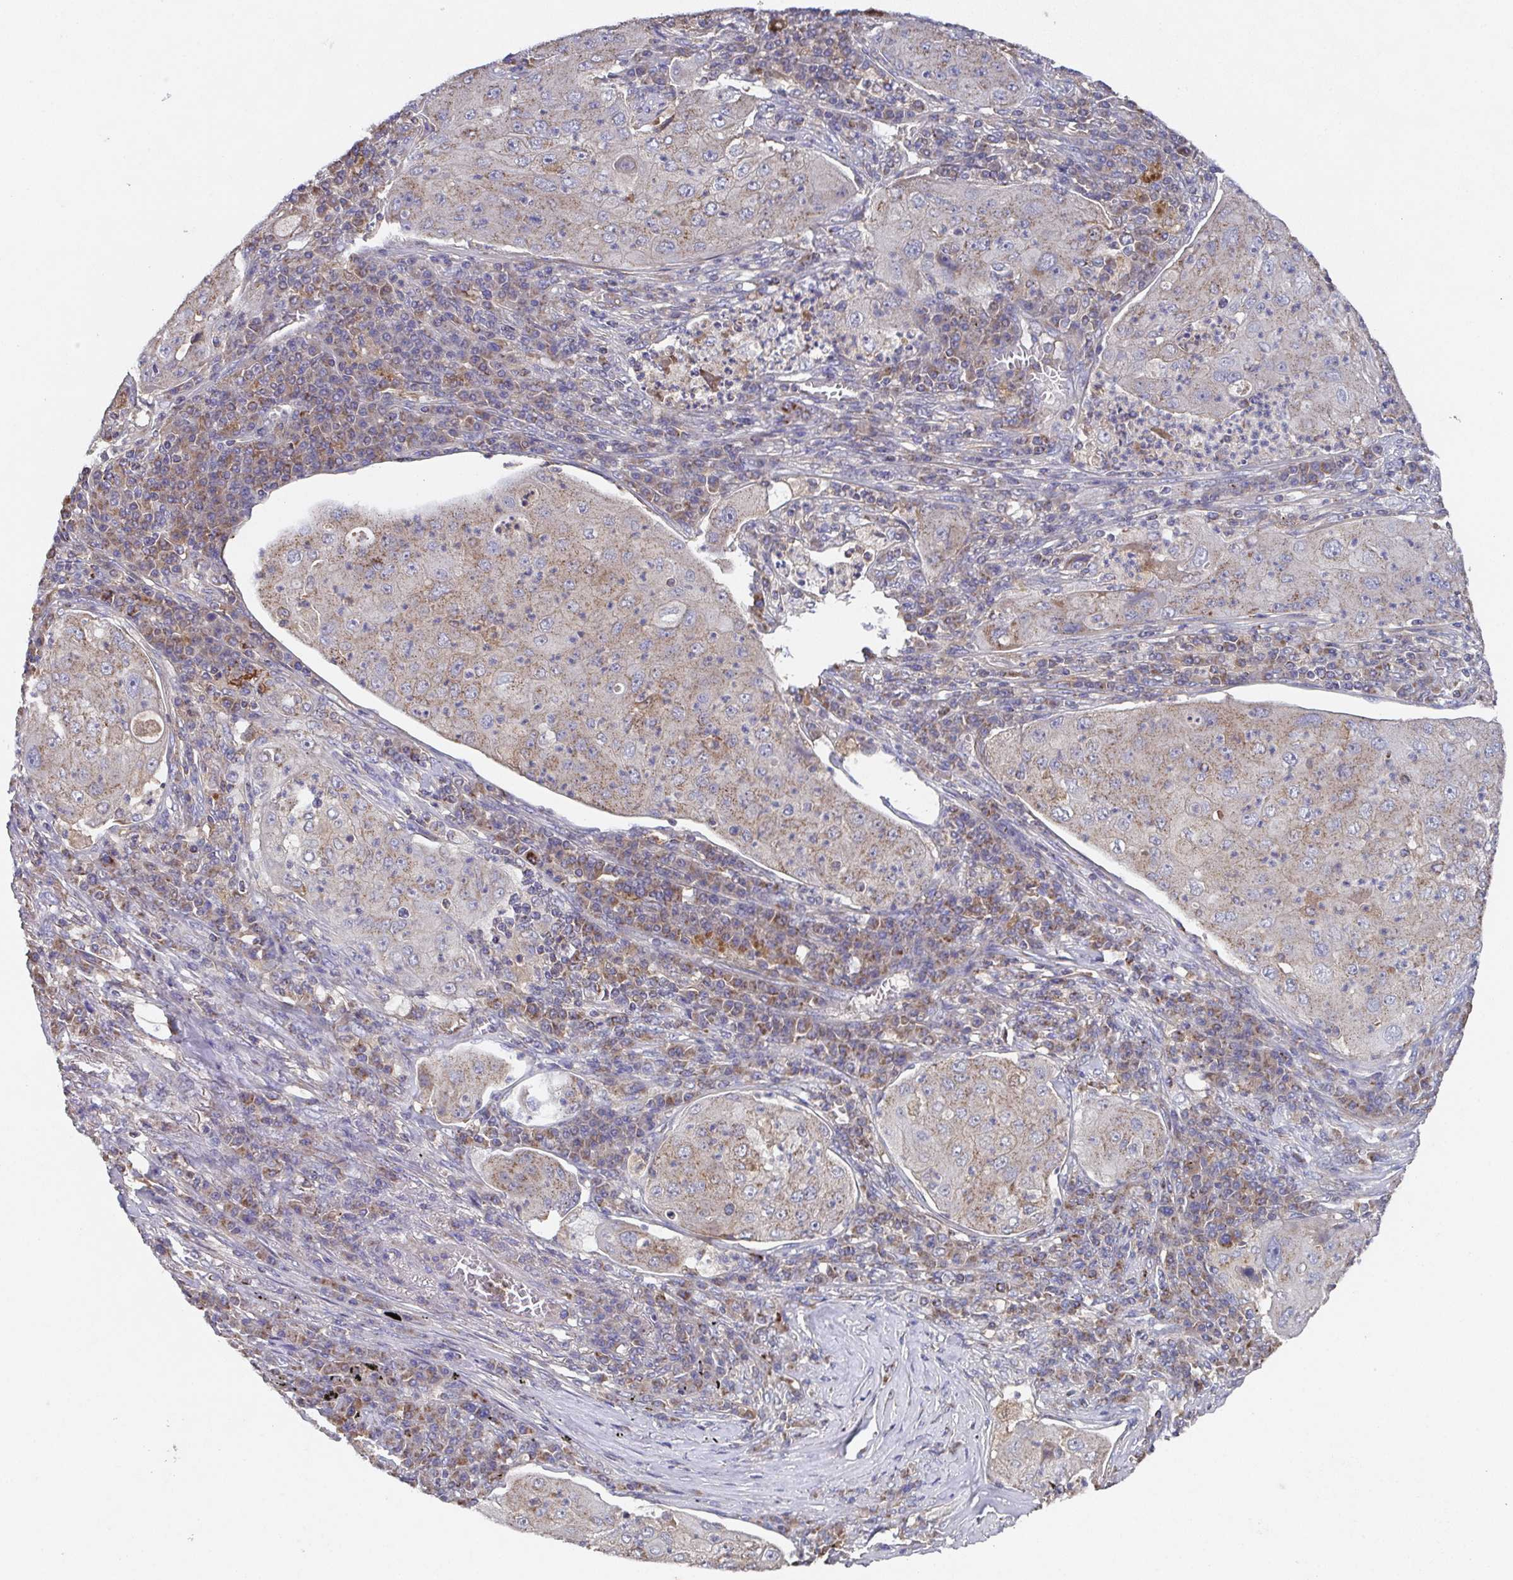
{"staining": {"intensity": "weak", "quantity": "25%-75%", "location": "cytoplasmic/membranous"}, "tissue": "lung cancer", "cell_type": "Tumor cells", "image_type": "cancer", "snomed": [{"axis": "morphology", "description": "Squamous cell carcinoma, NOS"}, {"axis": "topography", "description": "Lung"}], "caption": "DAB (3,3'-diaminobenzidine) immunohistochemical staining of lung squamous cell carcinoma displays weak cytoplasmic/membranous protein expression in about 25%-75% of tumor cells.", "gene": "MT-ND3", "patient": {"sex": "female", "age": 59}}